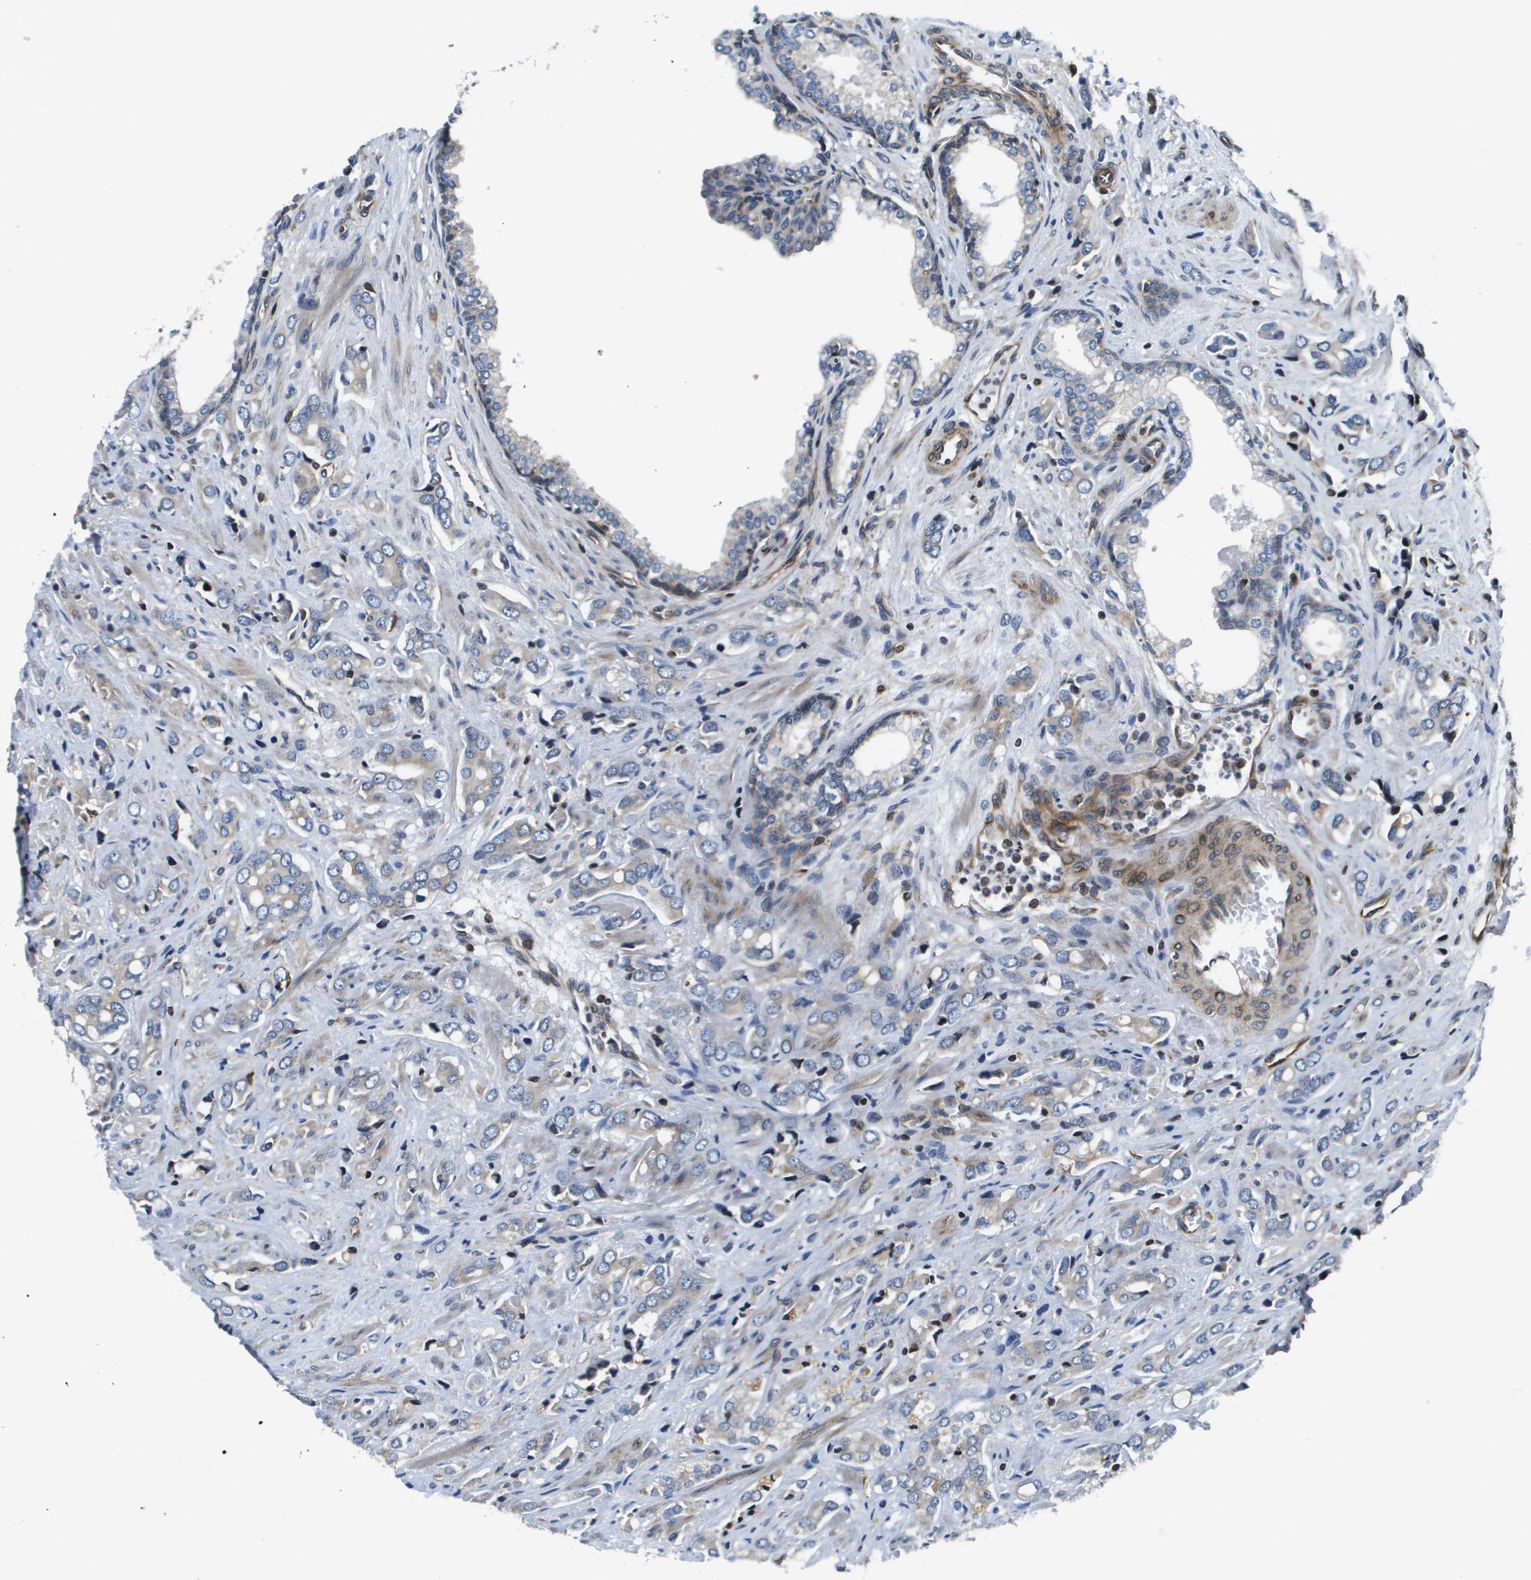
{"staining": {"intensity": "negative", "quantity": "none", "location": "none"}, "tissue": "prostate cancer", "cell_type": "Tumor cells", "image_type": "cancer", "snomed": [{"axis": "morphology", "description": "Adenocarcinoma, High grade"}, {"axis": "topography", "description": "Prostate"}], "caption": "Protein analysis of prostate cancer reveals no significant staining in tumor cells. (Immunohistochemistry (ihc), brightfield microscopy, high magnification).", "gene": "ESYT1", "patient": {"sex": "male", "age": 52}}